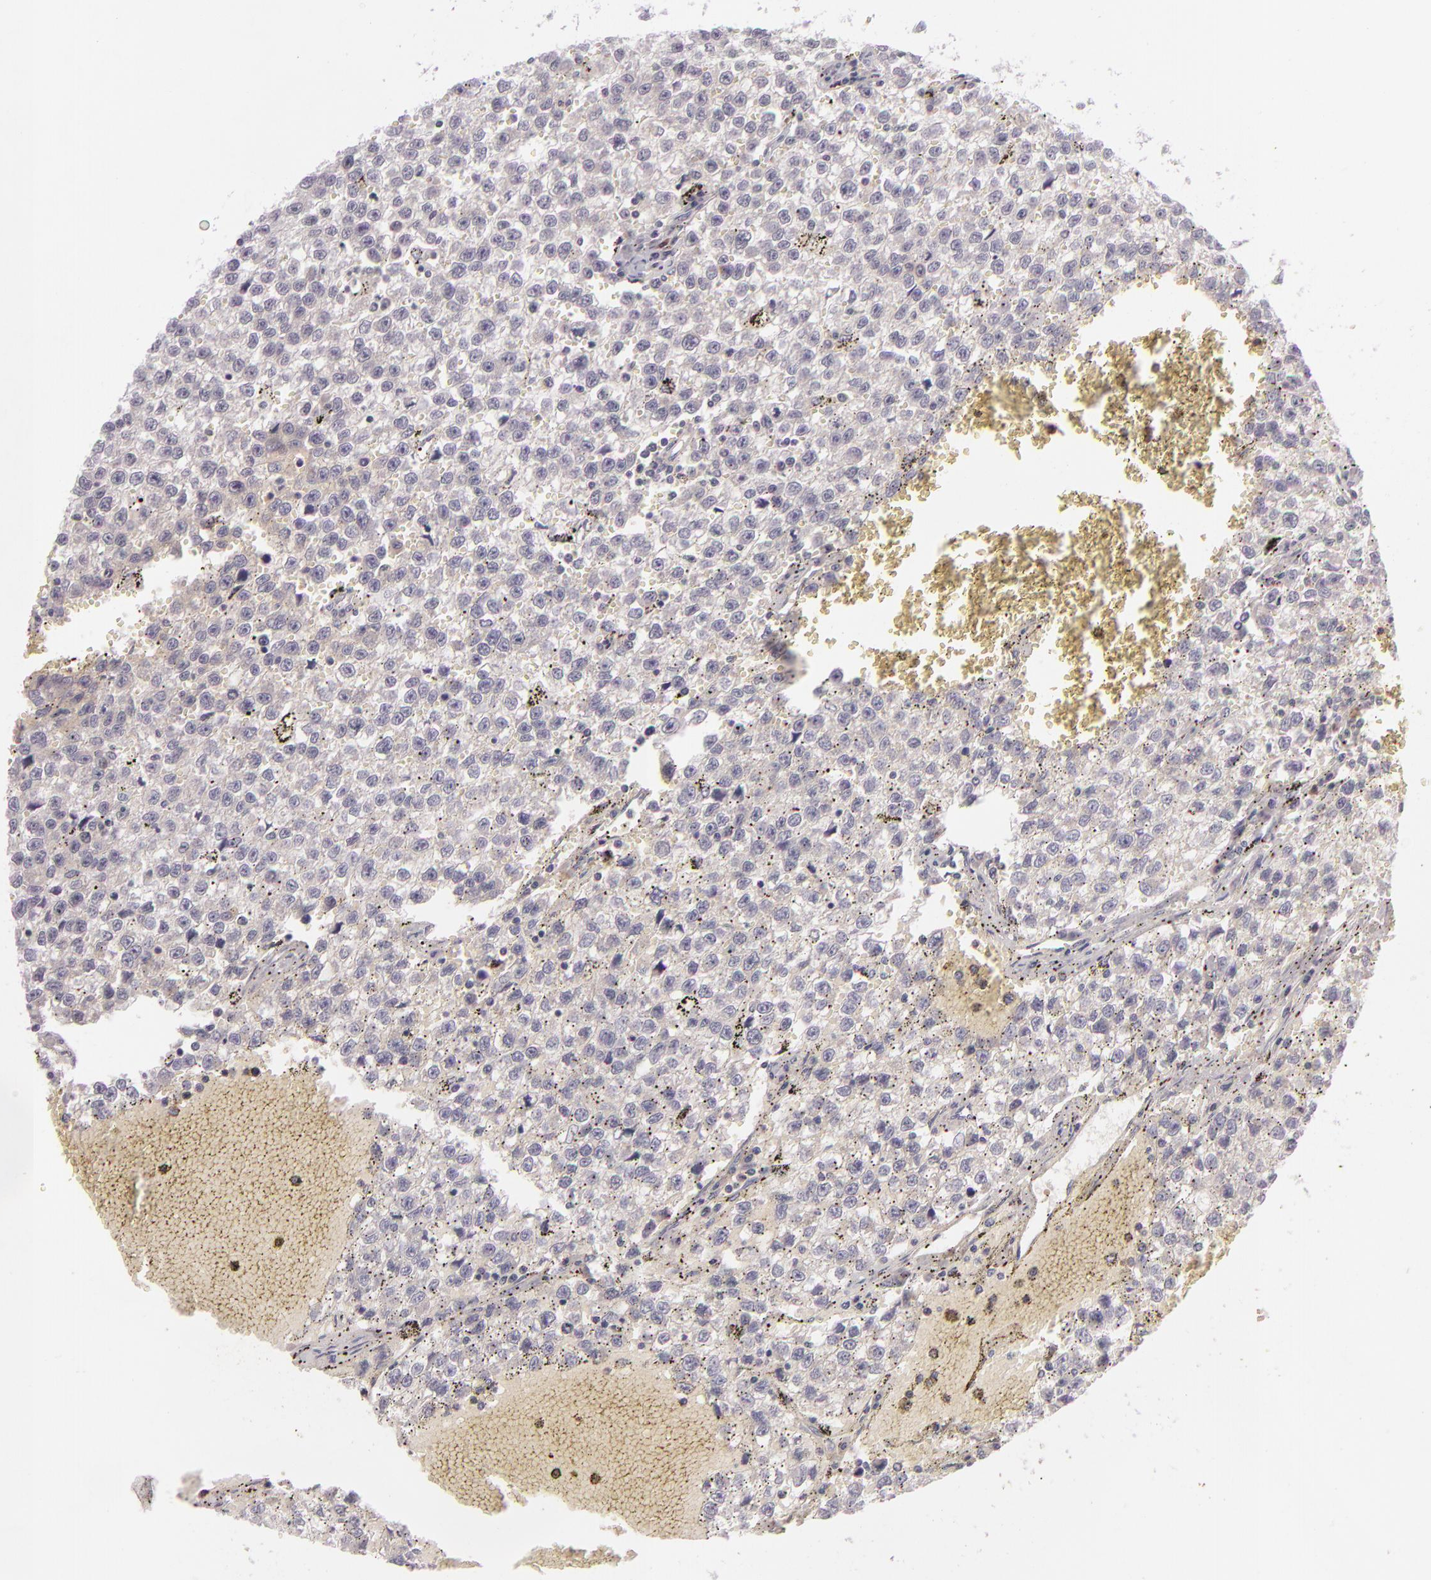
{"staining": {"intensity": "negative", "quantity": "none", "location": "none"}, "tissue": "testis cancer", "cell_type": "Tumor cells", "image_type": "cancer", "snomed": [{"axis": "morphology", "description": "Seminoma, NOS"}, {"axis": "topography", "description": "Testis"}], "caption": "Immunohistochemistry (IHC) of human testis cancer (seminoma) exhibits no positivity in tumor cells.", "gene": "DAG1", "patient": {"sex": "male", "age": 35}}